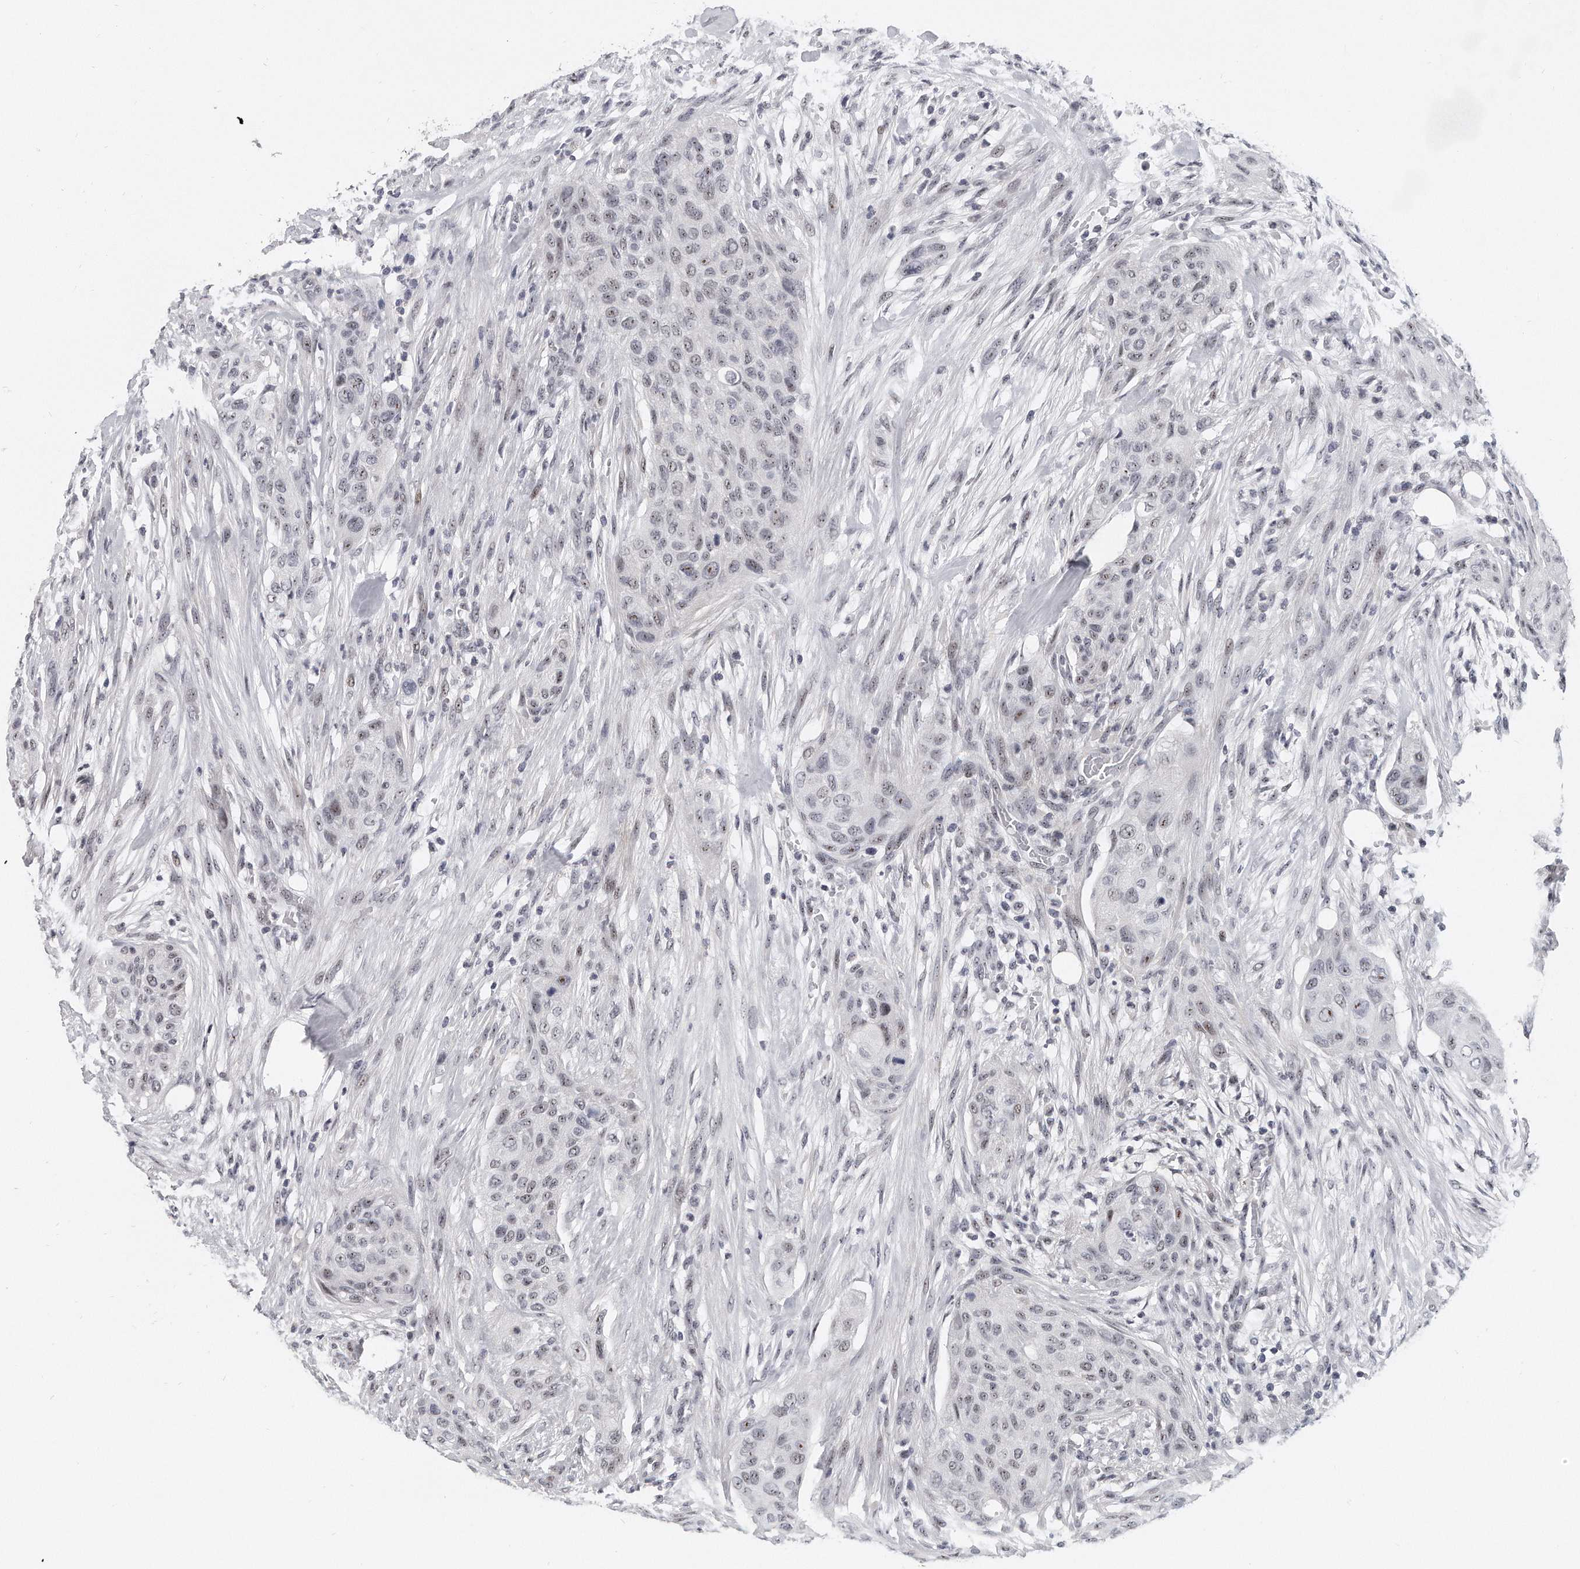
{"staining": {"intensity": "weak", "quantity": "25%-75%", "location": "nuclear"}, "tissue": "urothelial cancer", "cell_type": "Tumor cells", "image_type": "cancer", "snomed": [{"axis": "morphology", "description": "Urothelial carcinoma, High grade"}, {"axis": "topography", "description": "Urinary bladder"}], "caption": "Immunohistochemical staining of human urothelial cancer demonstrates weak nuclear protein expression in approximately 25%-75% of tumor cells.", "gene": "TFCP2L1", "patient": {"sex": "male", "age": 35}}